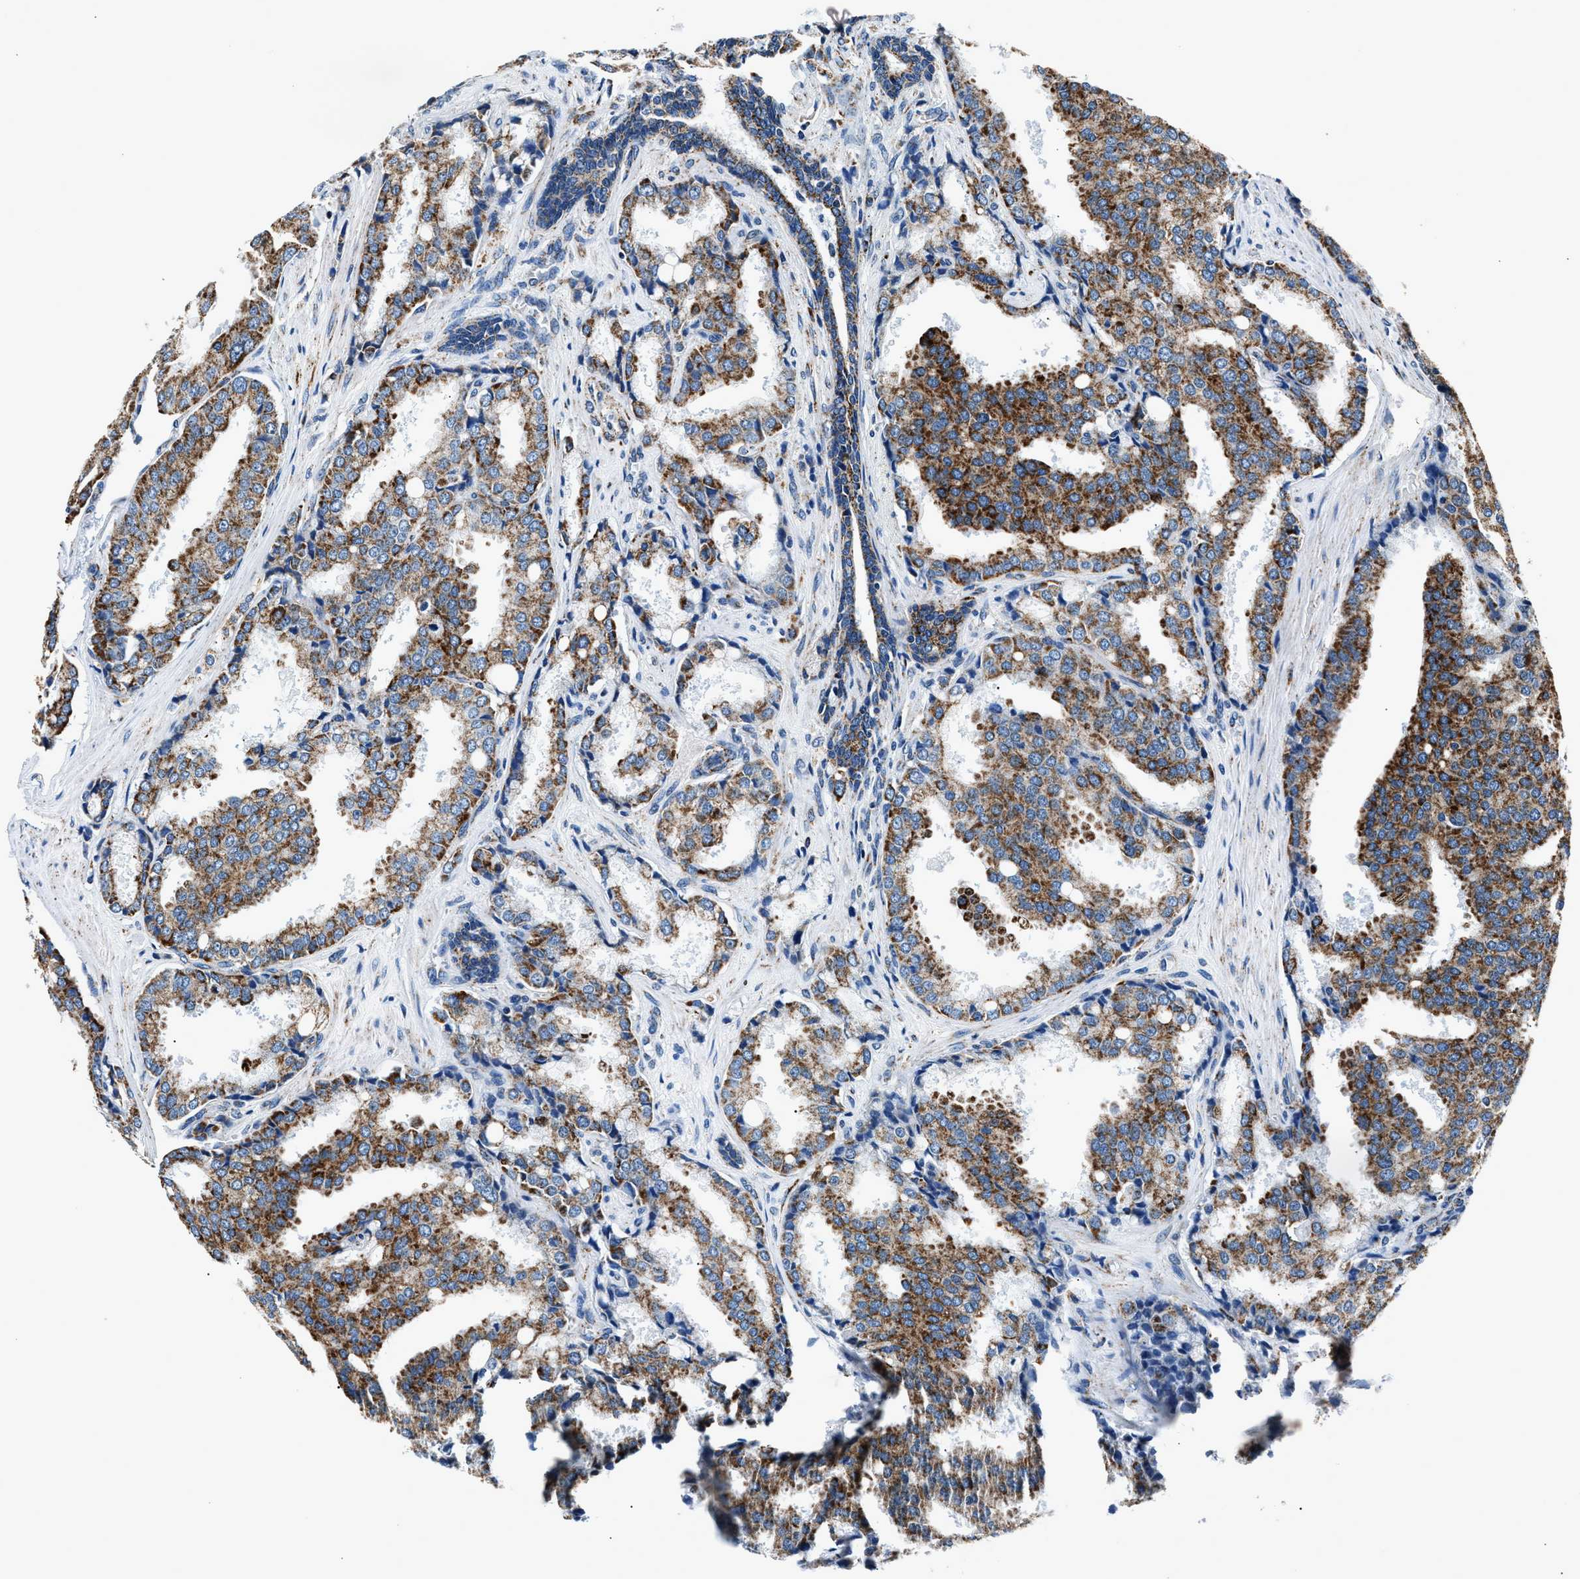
{"staining": {"intensity": "moderate", "quantity": ">75%", "location": "cytoplasmic/membranous"}, "tissue": "prostate cancer", "cell_type": "Tumor cells", "image_type": "cancer", "snomed": [{"axis": "morphology", "description": "Adenocarcinoma, High grade"}, {"axis": "topography", "description": "Prostate"}], "caption": "An immunohistochemistry (IHC) micrograph of tumor tissue is shown. Protein staining in brown highlights moderate cytoplasmic/membranous positivity in prostate cancer (high-grade adenocarcinoma) within tumor cells.", "gene": "HIBADH", "patient": {"sex": "male", "age": 50}}